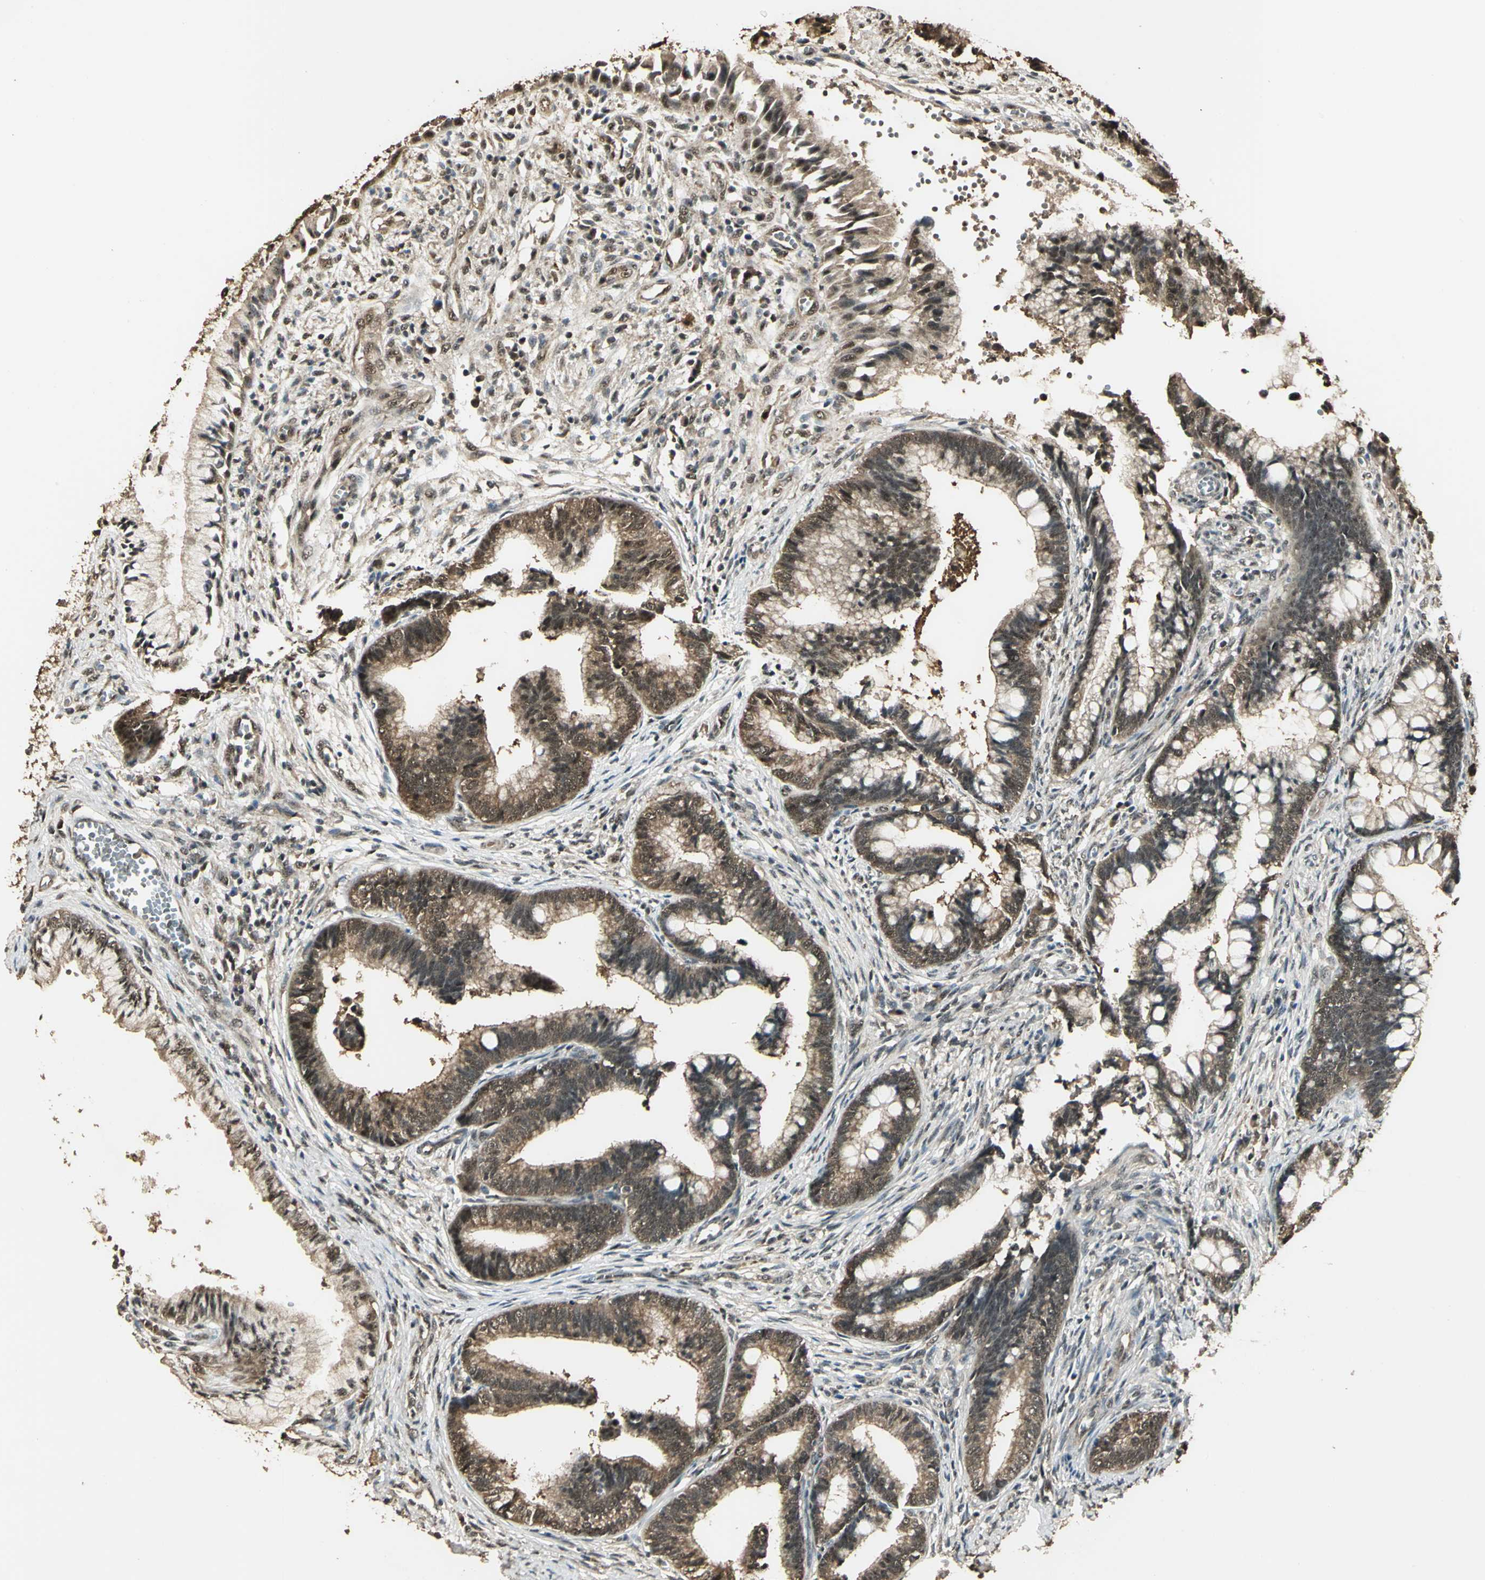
{"staining": {"intensity": "moderate", "quantity": ">75%", "location": "cytoplasmic/membranous"}, "tissue": "cervical cancer", "cell_type": "Tumor cells", "image_type": "cancer", "snomed": [{"axis": "morphology", "description": "Adenocarcinoma, NOS"}, {"axis": "topography", "description": "Cervix"}], "caption": "Immunohistochemical staining of adenocarcinoma (cervical) reveals medium levels of moderate cytoplasmic/membranous expression in approximately >75% of tumor cells.", "gene": "UCHL5", "patient": {"sex": "female", "age": 36}}